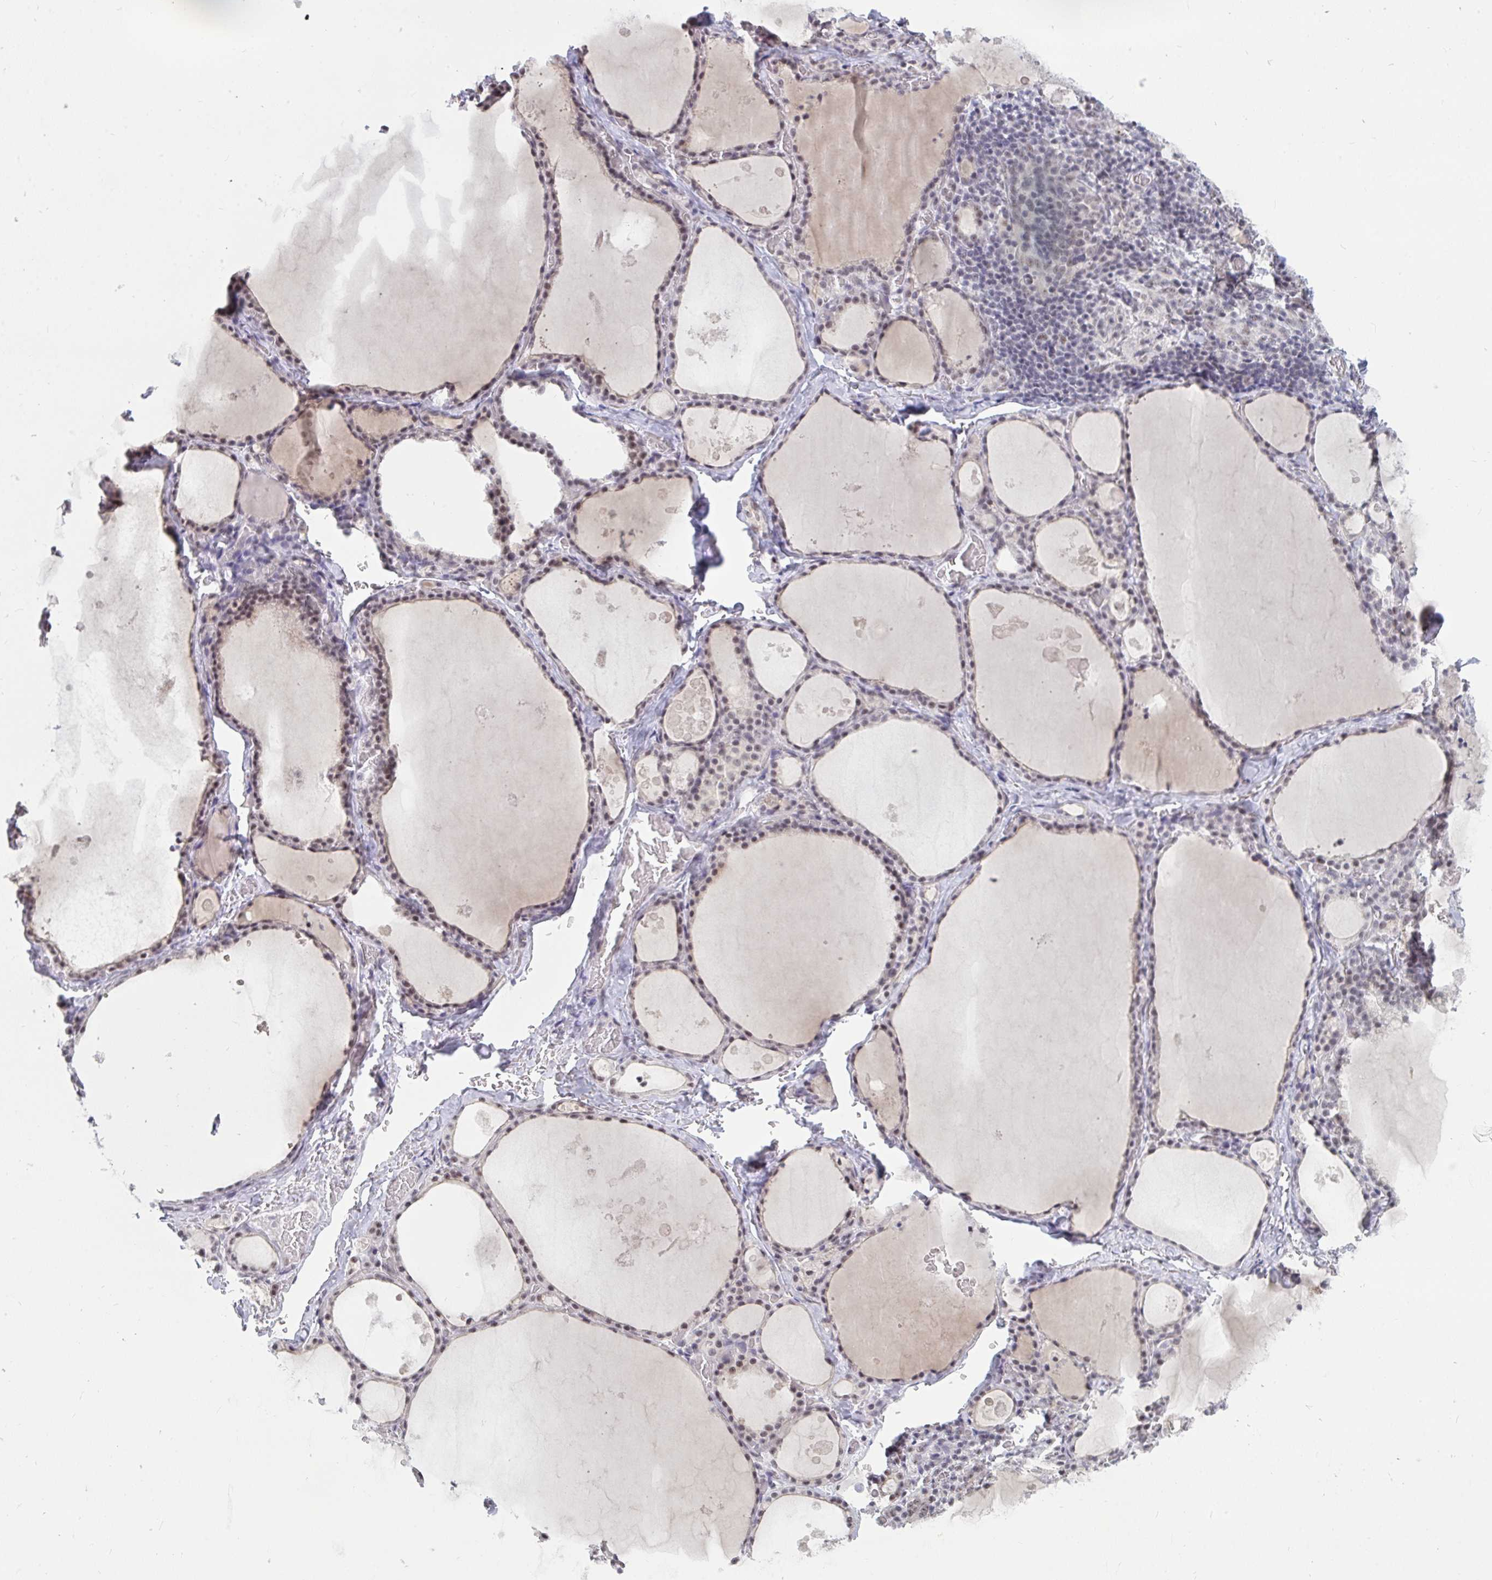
{"staining": {"intensity": "weak", "quantity": "25%-75%", "location": "nuclear"}, "tissue": "thyroid gland", "cell_type": "Glandular cells", "image_type": "normal", "snomed": [{"axis": "morphology", "description": "Normal tissue, NOS"}, {"axis": "topography", "description": "Thyroid gland"}], "caption": "Immunohistochemistry histopathology image of unremarkable thyroid gland stained for a protein (brown), which shows low levels of weak nuclear positivity in about 25%-75% of glandular cells.", "gene": "PRR14", "patient": {"sex": "male", "age": 56}}